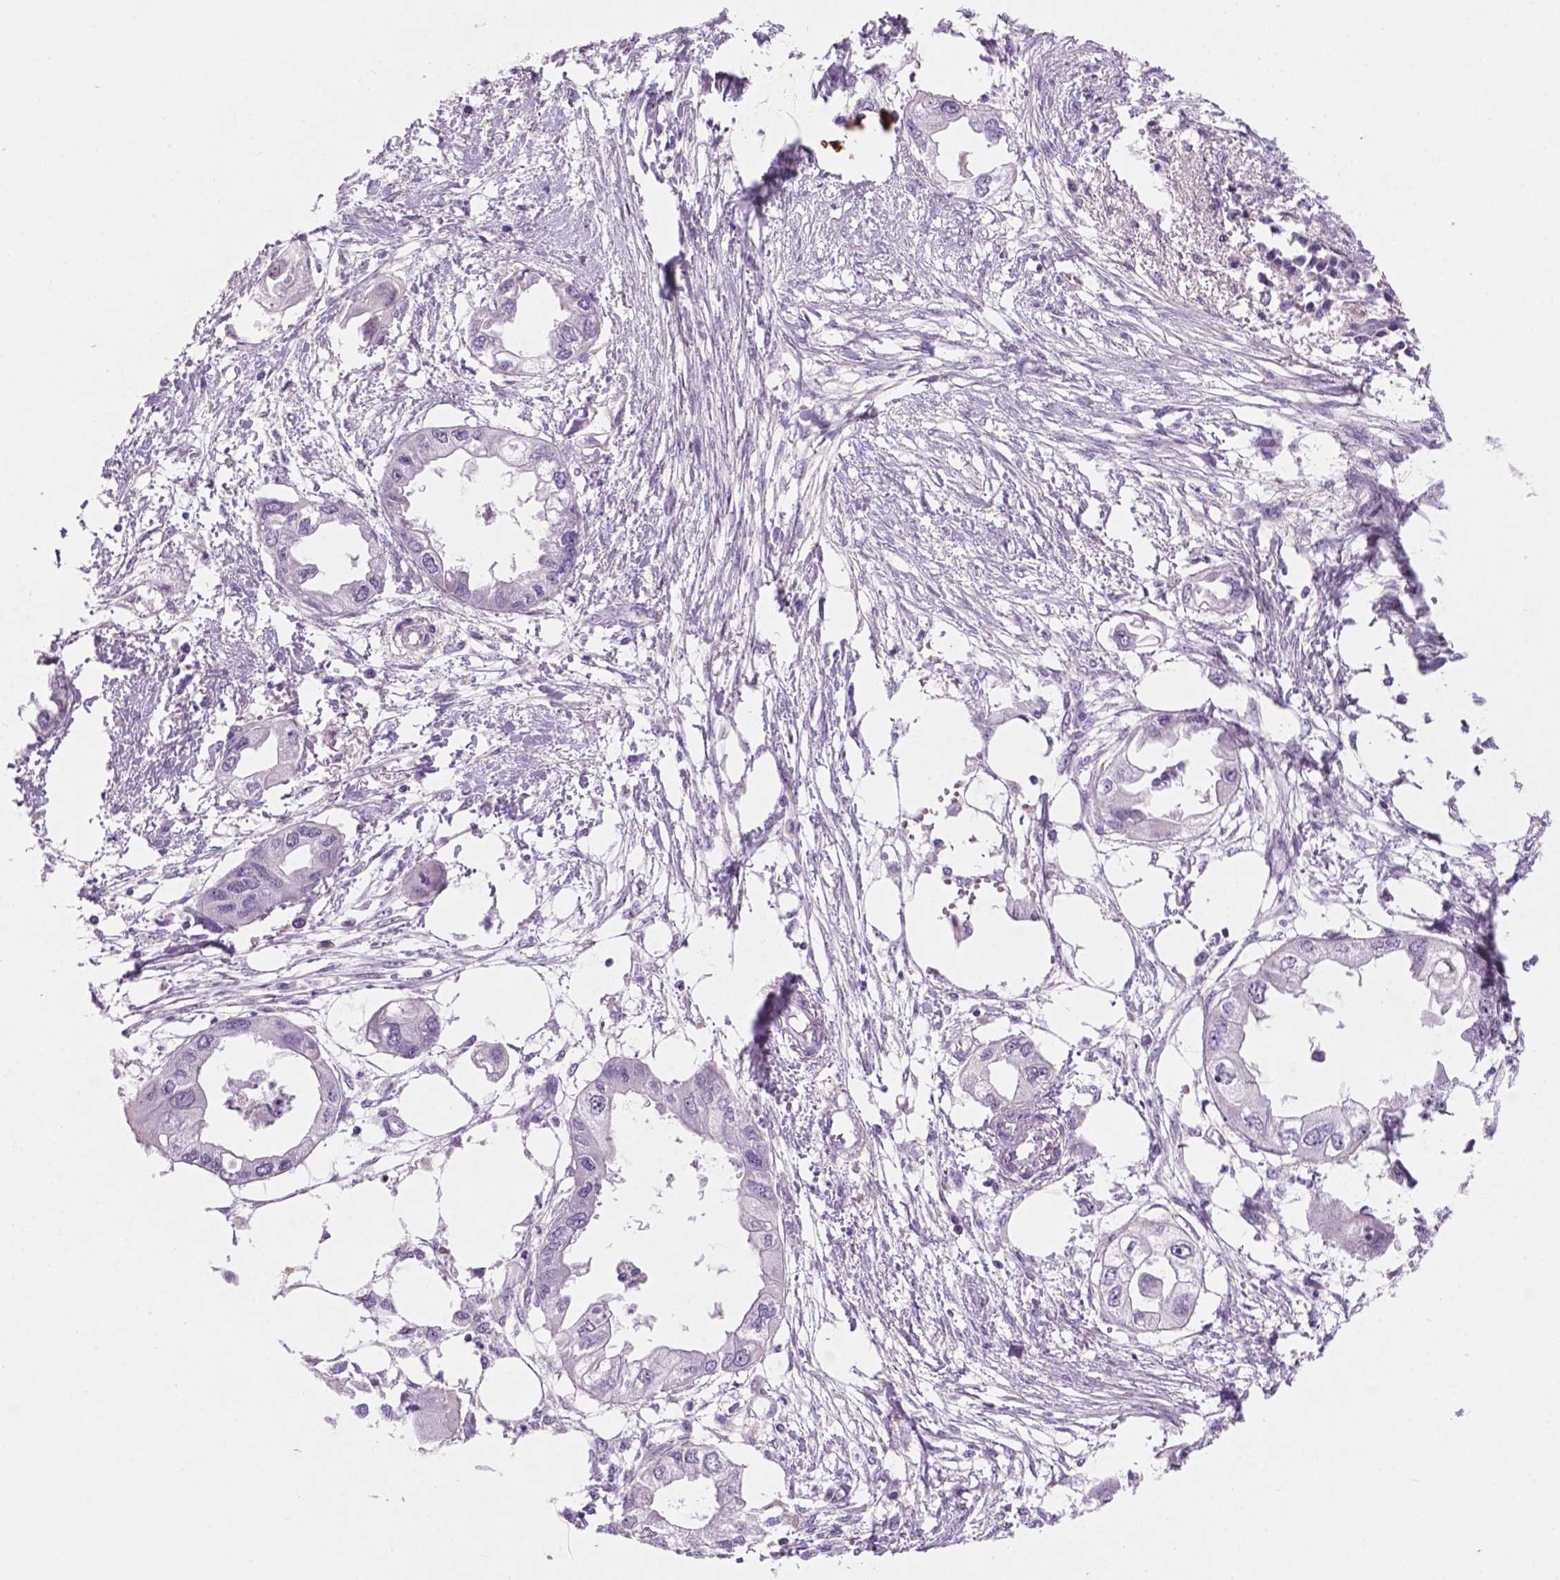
{"staining": {"intensity": "negative", "quantity": "none", "location": "none"}, "tissue": "endometrial cancer", "cell_type": "Tumor cells", "image_type": "cancer", "snomed": [{"axis": "morphology", "description": "Adenocarcinoma, NOS"}, {"axis": "morphology", "description": "Adenocarcinoma, metastatic, NOS"}, {"axis": "topography", "description": "Adipose tissue"}, {"axis": "topography", "description": "Endometrium"}], "caption": "DAB immunohistochemical staining of endometrial cancer demonstrates no significant positivity in tumor cells. Brightfield microscopy of immunohistochemistry stained with DAB (brown) and hematoxylin (blue), captured at high magnification.", "gene": "C18orf21", "patient": {"sex": "female", "age": 67}}